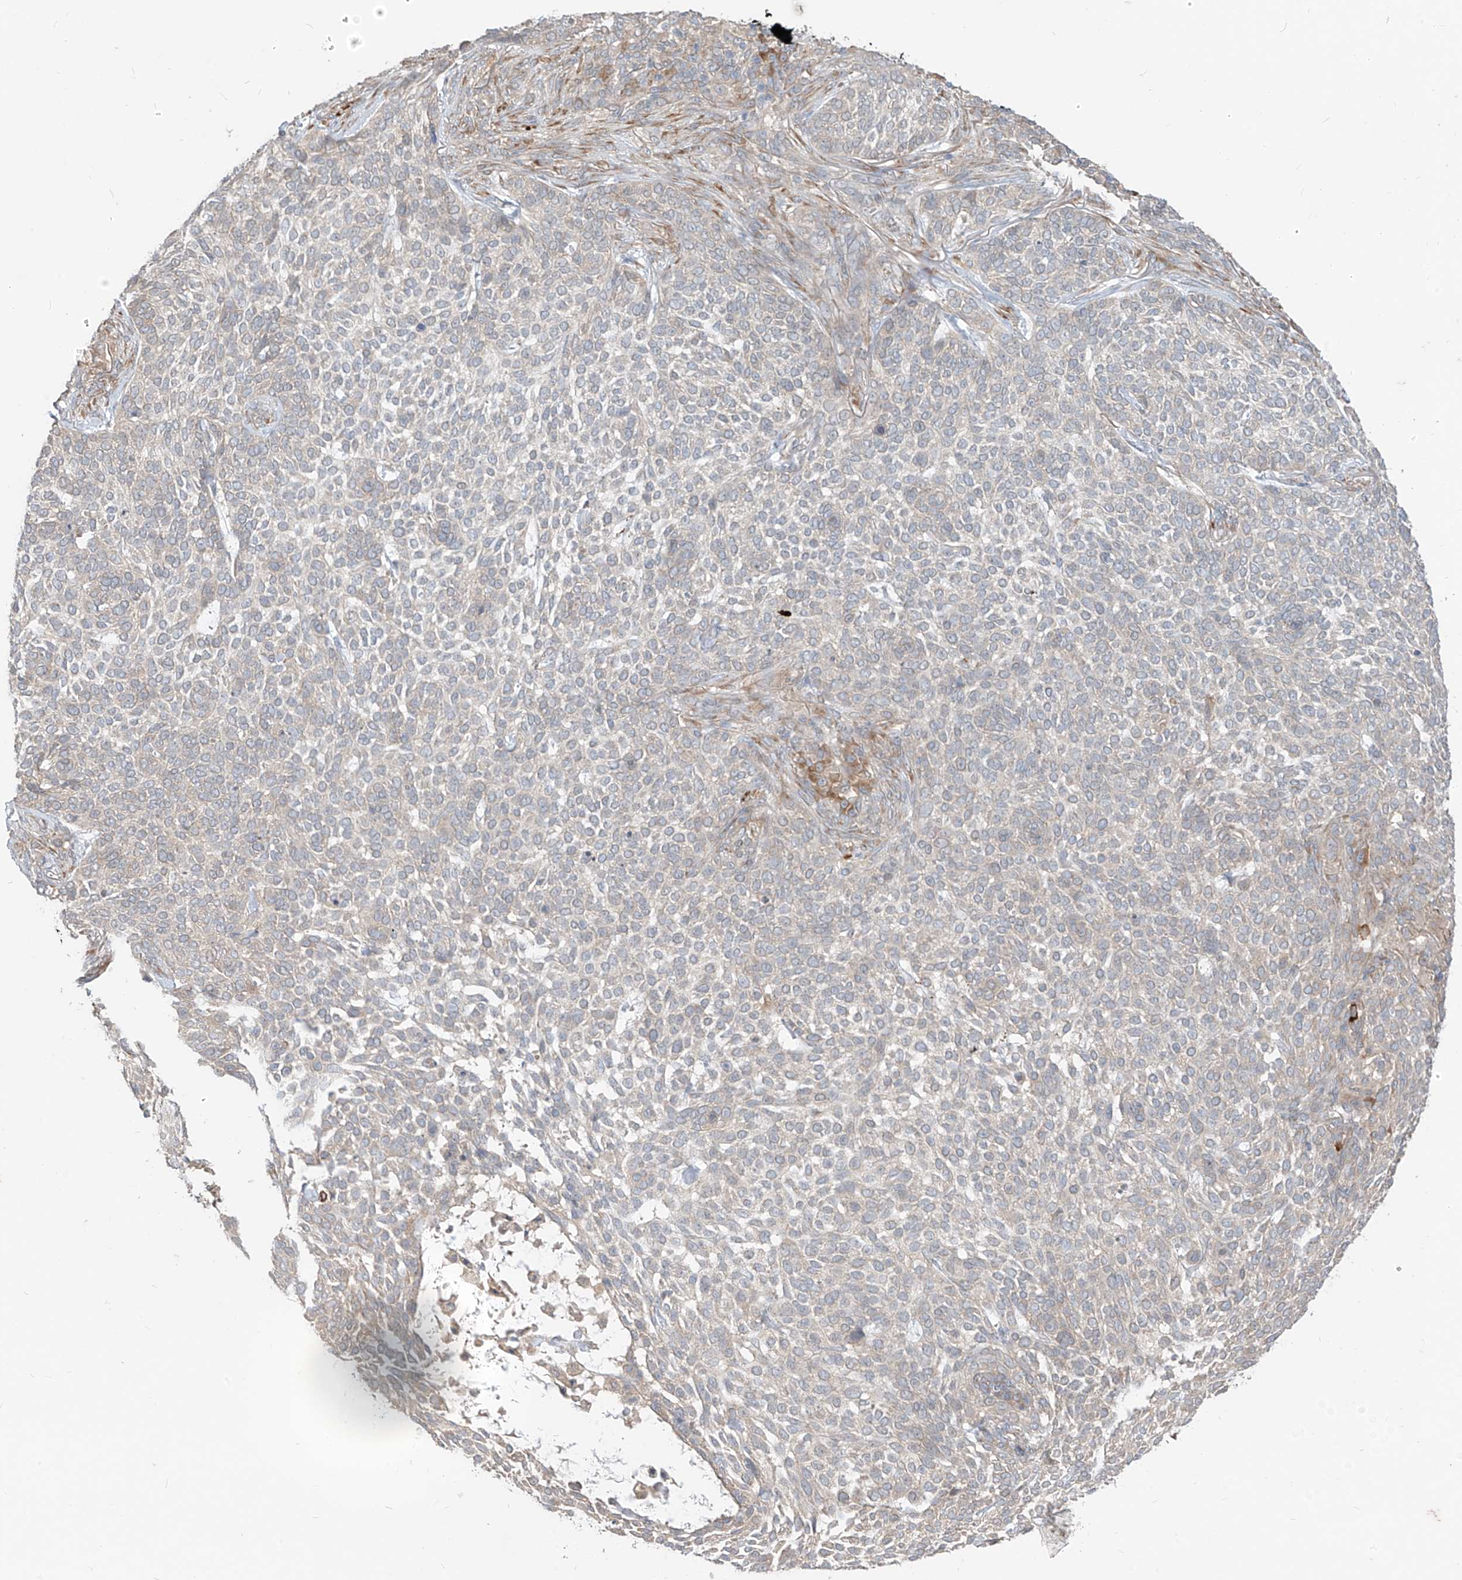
{"staining": {"intensity": "negative", "quantity": "none", "location": "none"}, "tissue": "skin cancer", "cell_type": "Tumor cells", "image_type": "cancer", "snomed": [{"axis": "morphology", "description": "Basal cell carcinoma"}, {"axis": "topography", "description": "Skin"}], "caption": "Micrograph shows no significant protein positivity in tumor cells of skin basal cell carcinoma.", "gene": "MTUS2", "patient": {"sex": "female", "age": 64}}